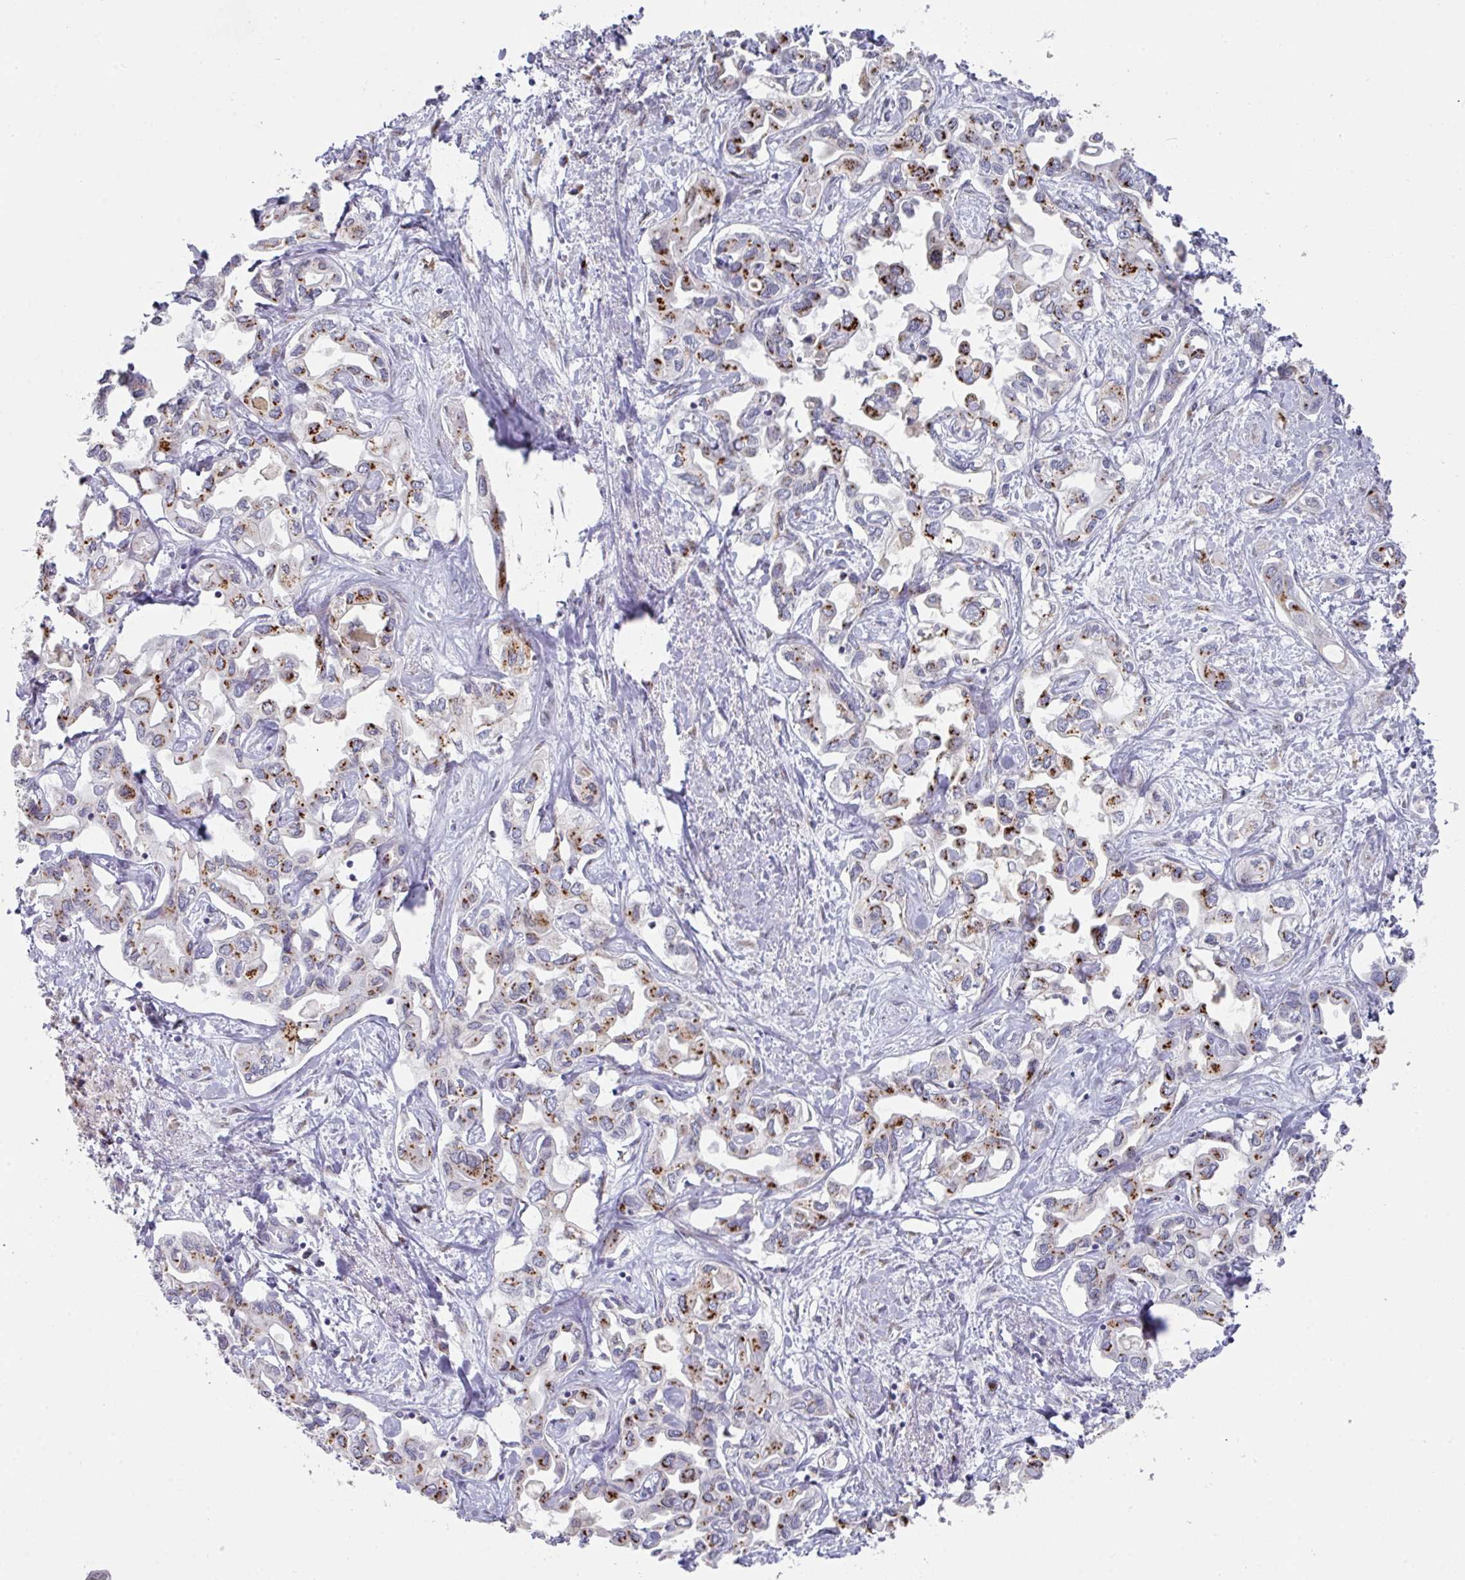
{"staining": {"intensity": "moderate", "quantity": "25%-75%", "location": "cytoplasmic/membranous"}, "tissue": "liver cancer", "cell_type": "Tumor cells", "image_type": "cancer", "snomed": [{"axis": "morphology", "description": "Cholangiocarcinoma"}, {"axis": "topography", "description": "Liver"}], "caption": "Liver cancer stained with a brown dye shows moderate cytoplasmic/membranous positive expression in approximately 25%-75% of tumor cells.", "gene": "VKORC1L1", "patient": {"sex": "female", "age": 64}}